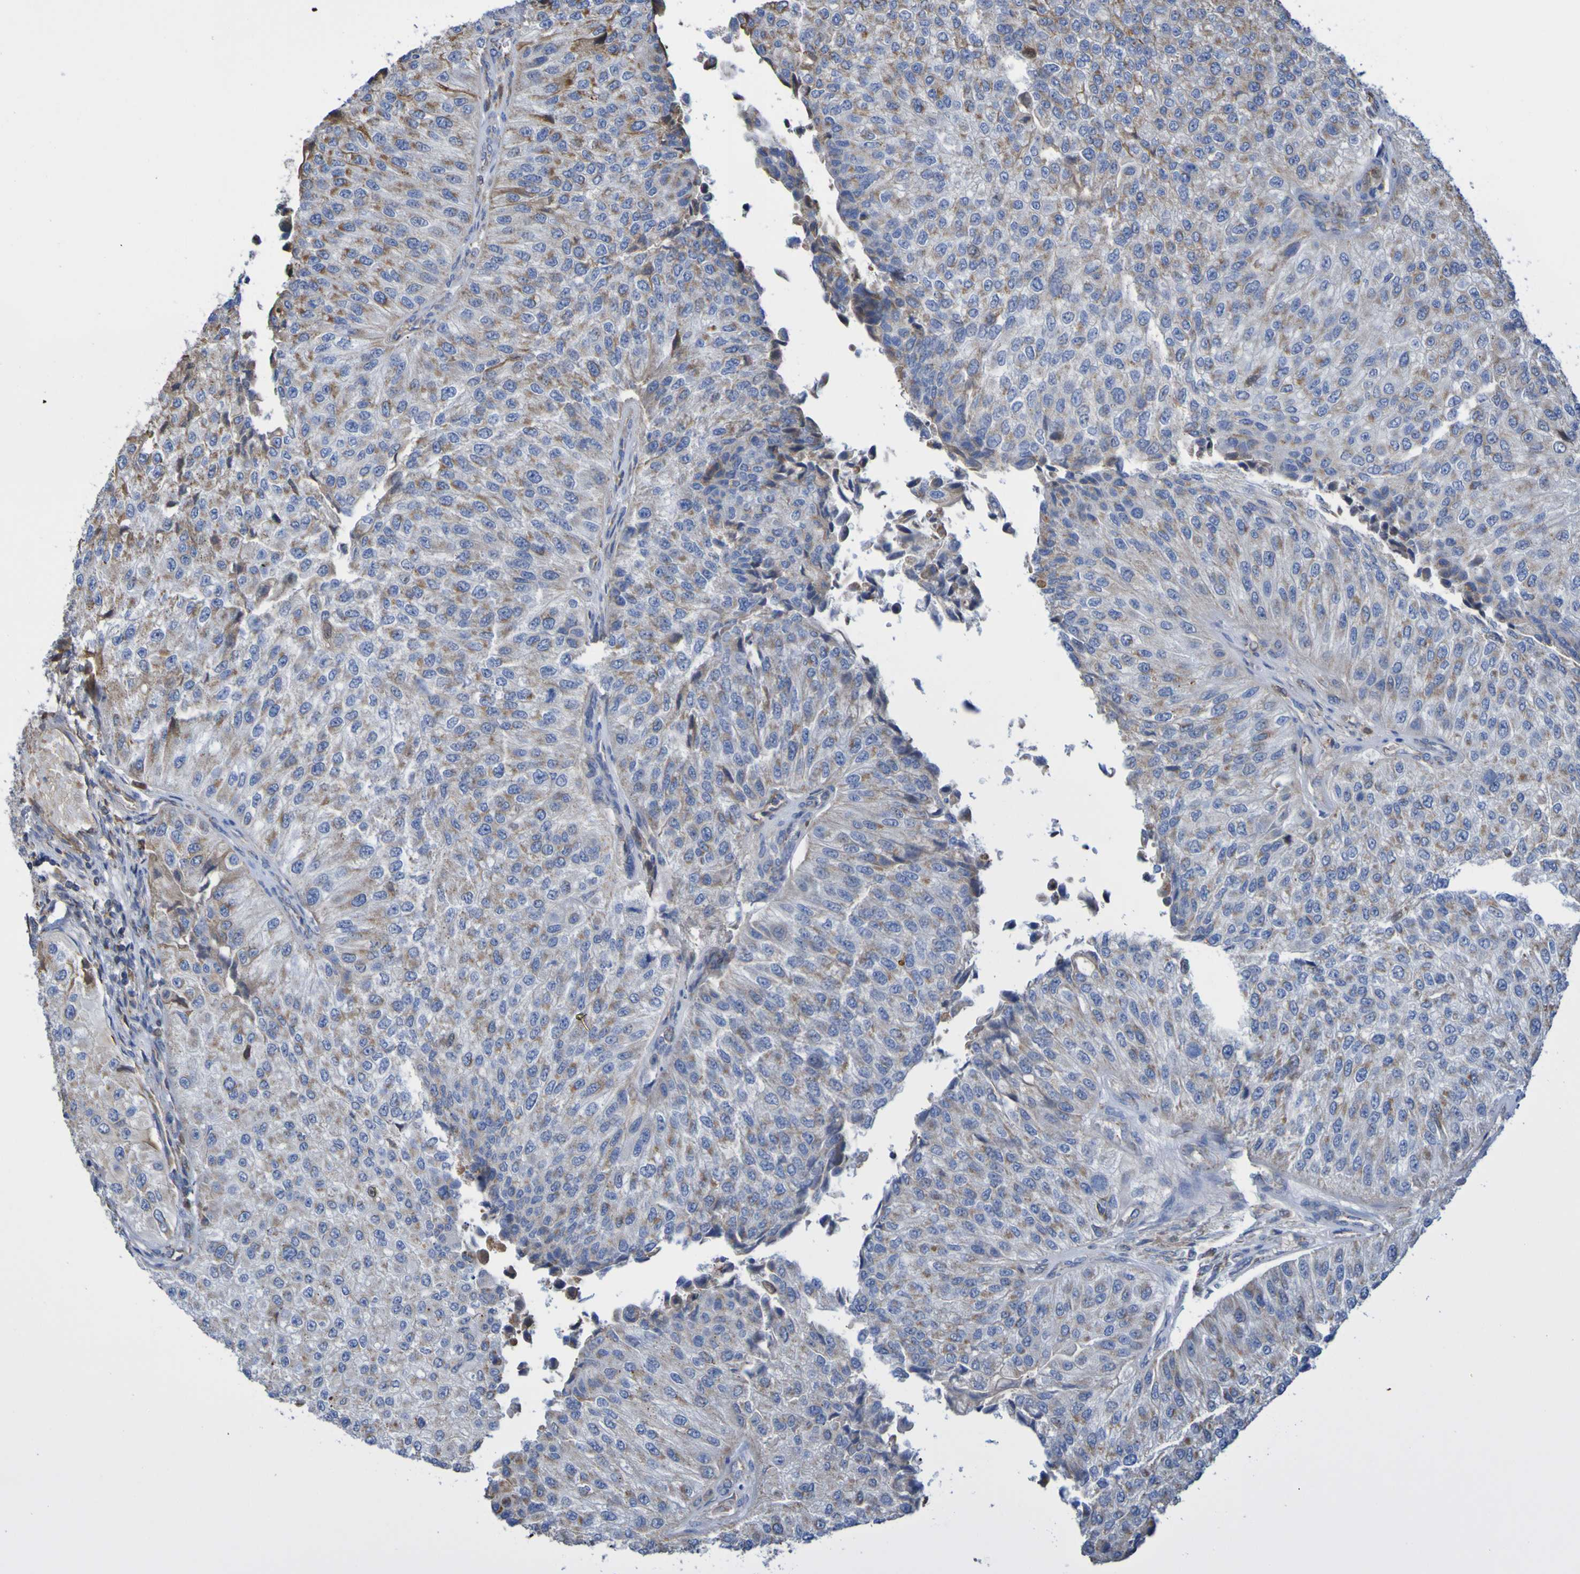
{"staining": {"intensity": "weak", "quantity": ">75%", "location": "cytoplasmic/membranous"}, "tissue": "urothelial cancer", "cell_type": "Tumor cells", "image_type": "cancer", "snomed": [{"axis": "morphology", "description": "Urothelial carcinoma, High grade"}, {"axis": "topography", "description": "Kidney"}, {"axis": "topography", "description": "Urinary bladder"}], "caption": "Approximately >75% of tumor cells in high-grade urothelial carcinoma reveal weak cytoplasmic/membranous protein staining as visualized by brown immunohistochemical staining.", "gene": "CNTN2", "patient": {"sex": "male", "age": 77}}